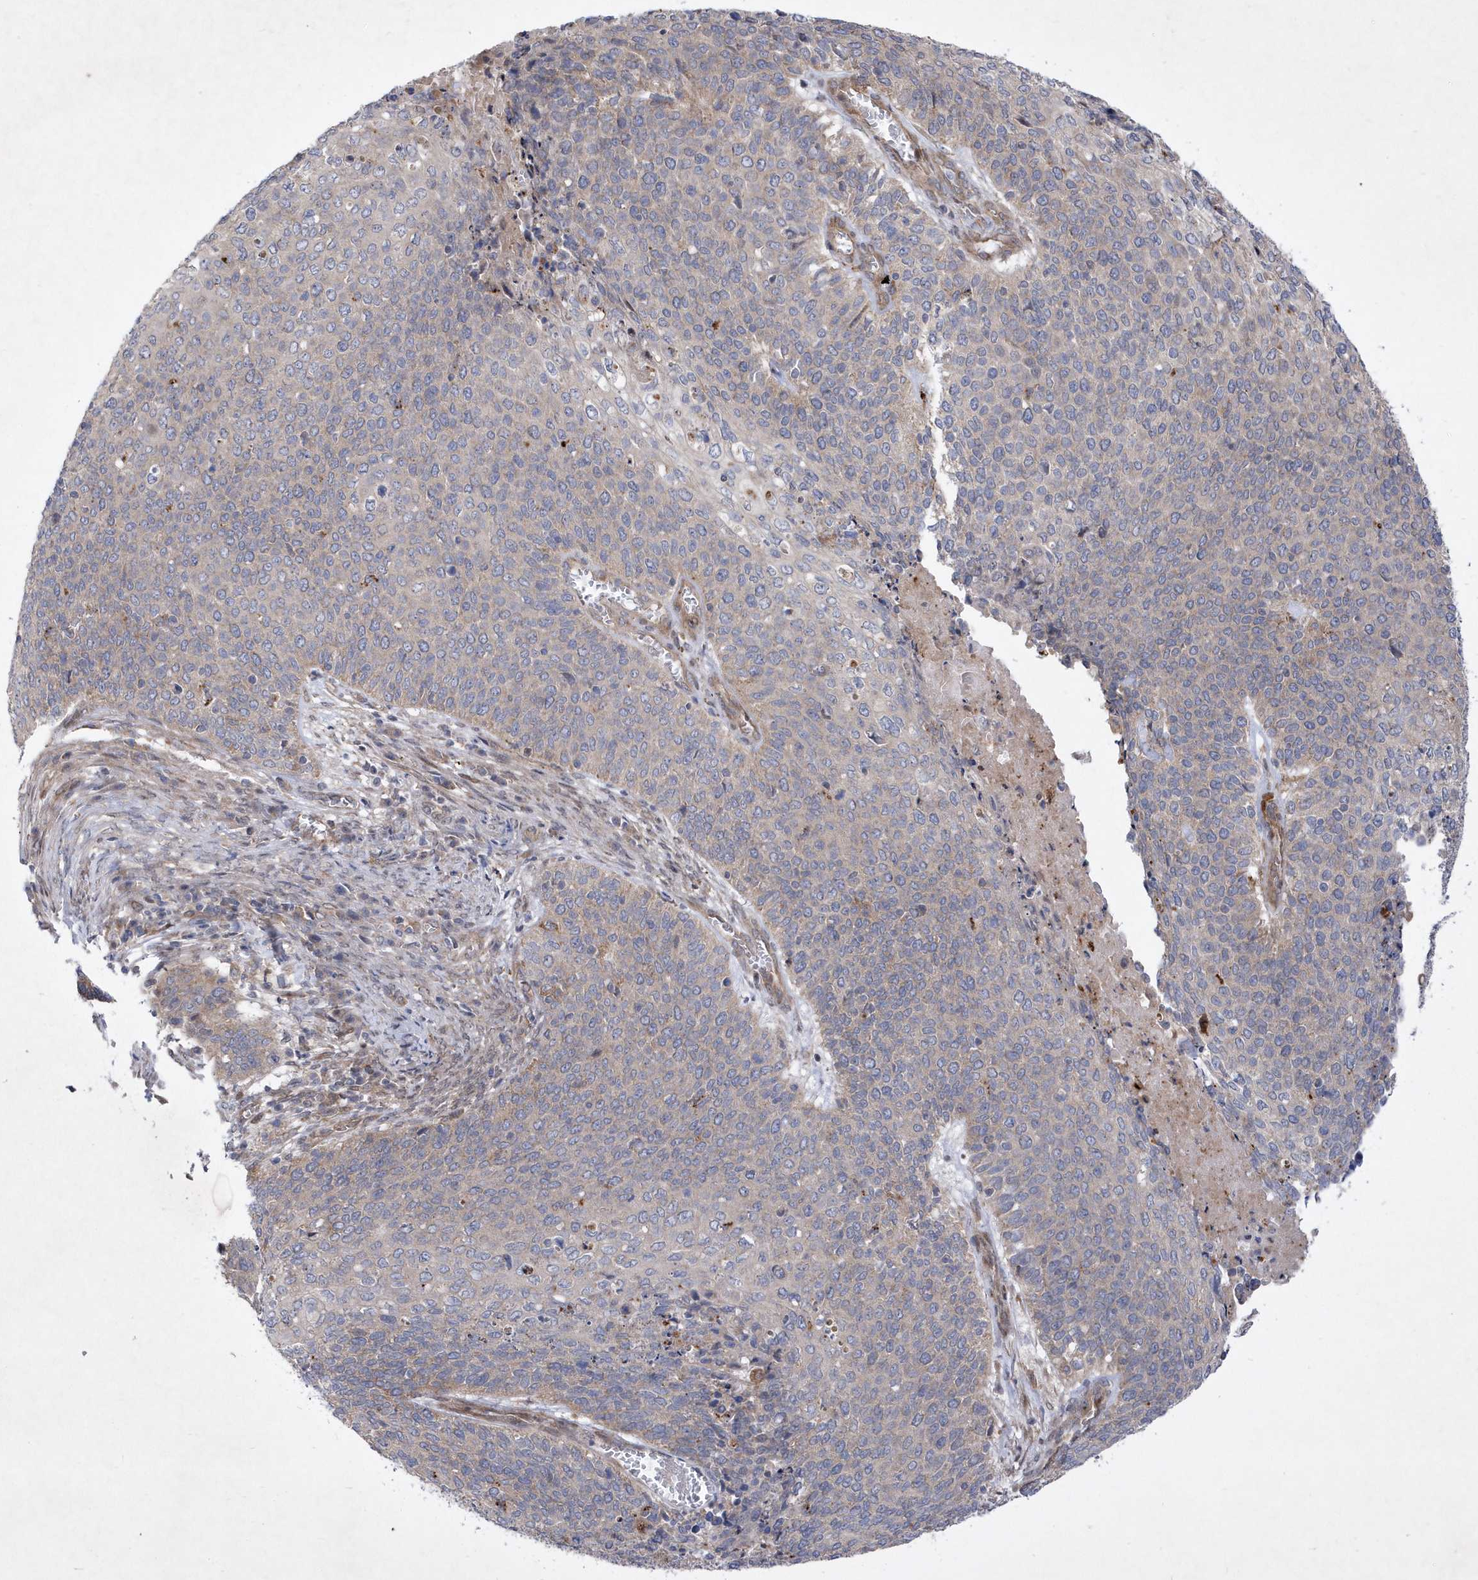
{"staining": {"intensity": "weak", "quantity": "<25%", "location": "cytoplasmic/membranous"}, "tissue": "cervical cancer", "cell_type": "Tumor cells", "image_type": "cancer", "snomed": [{"axis": "morphology", "description": "Squamous cell carcinoma, NOS"}, {"axis": "topography", "description": "Cervix"}], "caption": "There is no significant expression in tumor cells of cervical squamous cell carcinoma.", "gene": "LONRF2", "patient": {"sex": "female", "age": 39}}